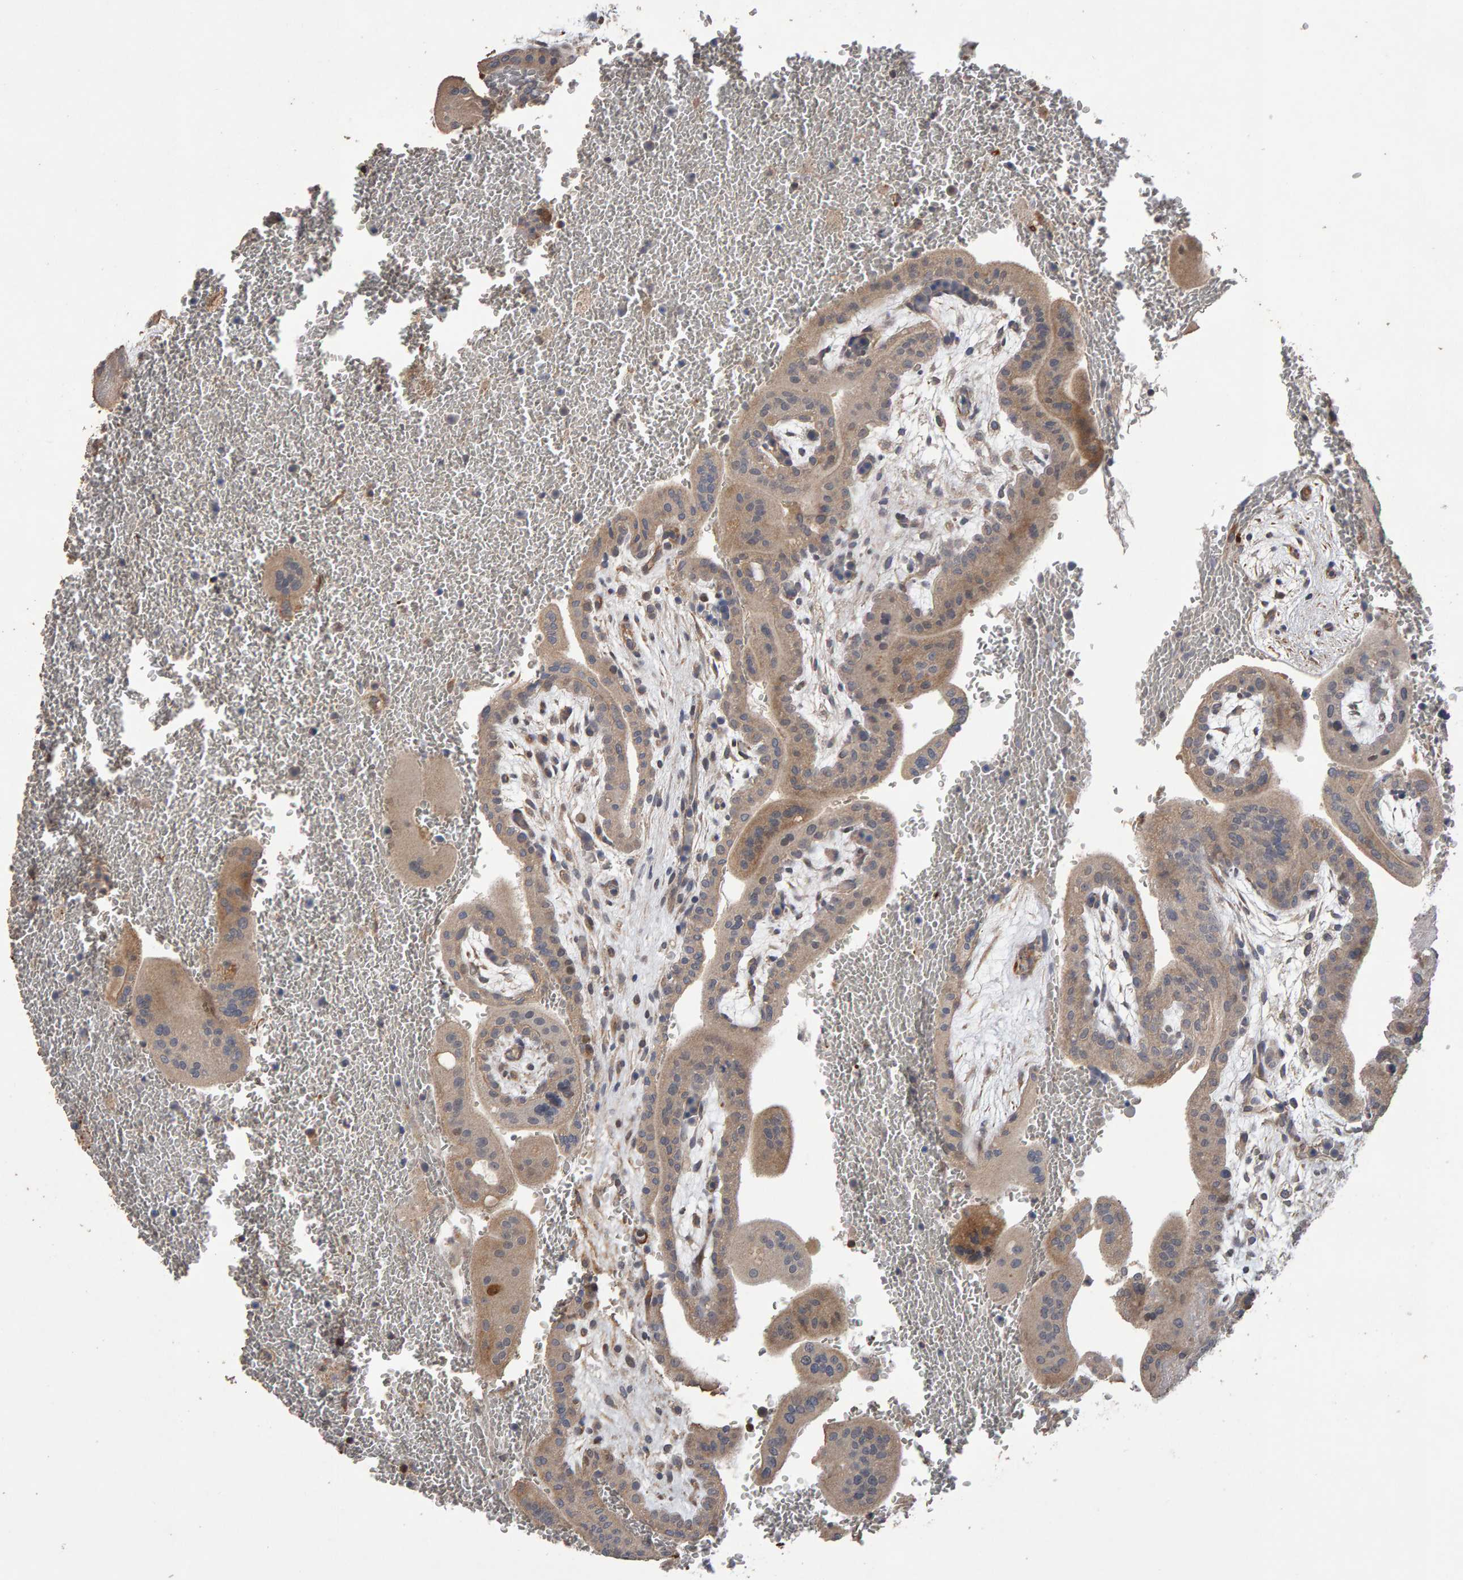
{"staining": {"intensity": "weak", "quantity": ">75%", "location": "cytoplasmic/membranous"}, "tissue": "placenta", "cell_type": "Decidual cells", "image_type": "normal", "snomed": [{"axis": "morphology", "description": "Normal tissue, NOS"}, {"axis": "topography", "description": "Placenta"}], "caption": "The histopathology image reveals a brown stain indicating the presence of a protein in the cytoplasmic/membranous of decidual cells in placenta. (DAB (3,3'-diaminobenzidine) = brown stain, brightfield microscopy at high magnification).", "gene": "COASY", "patient": {"sex": "female", "age": 35}}